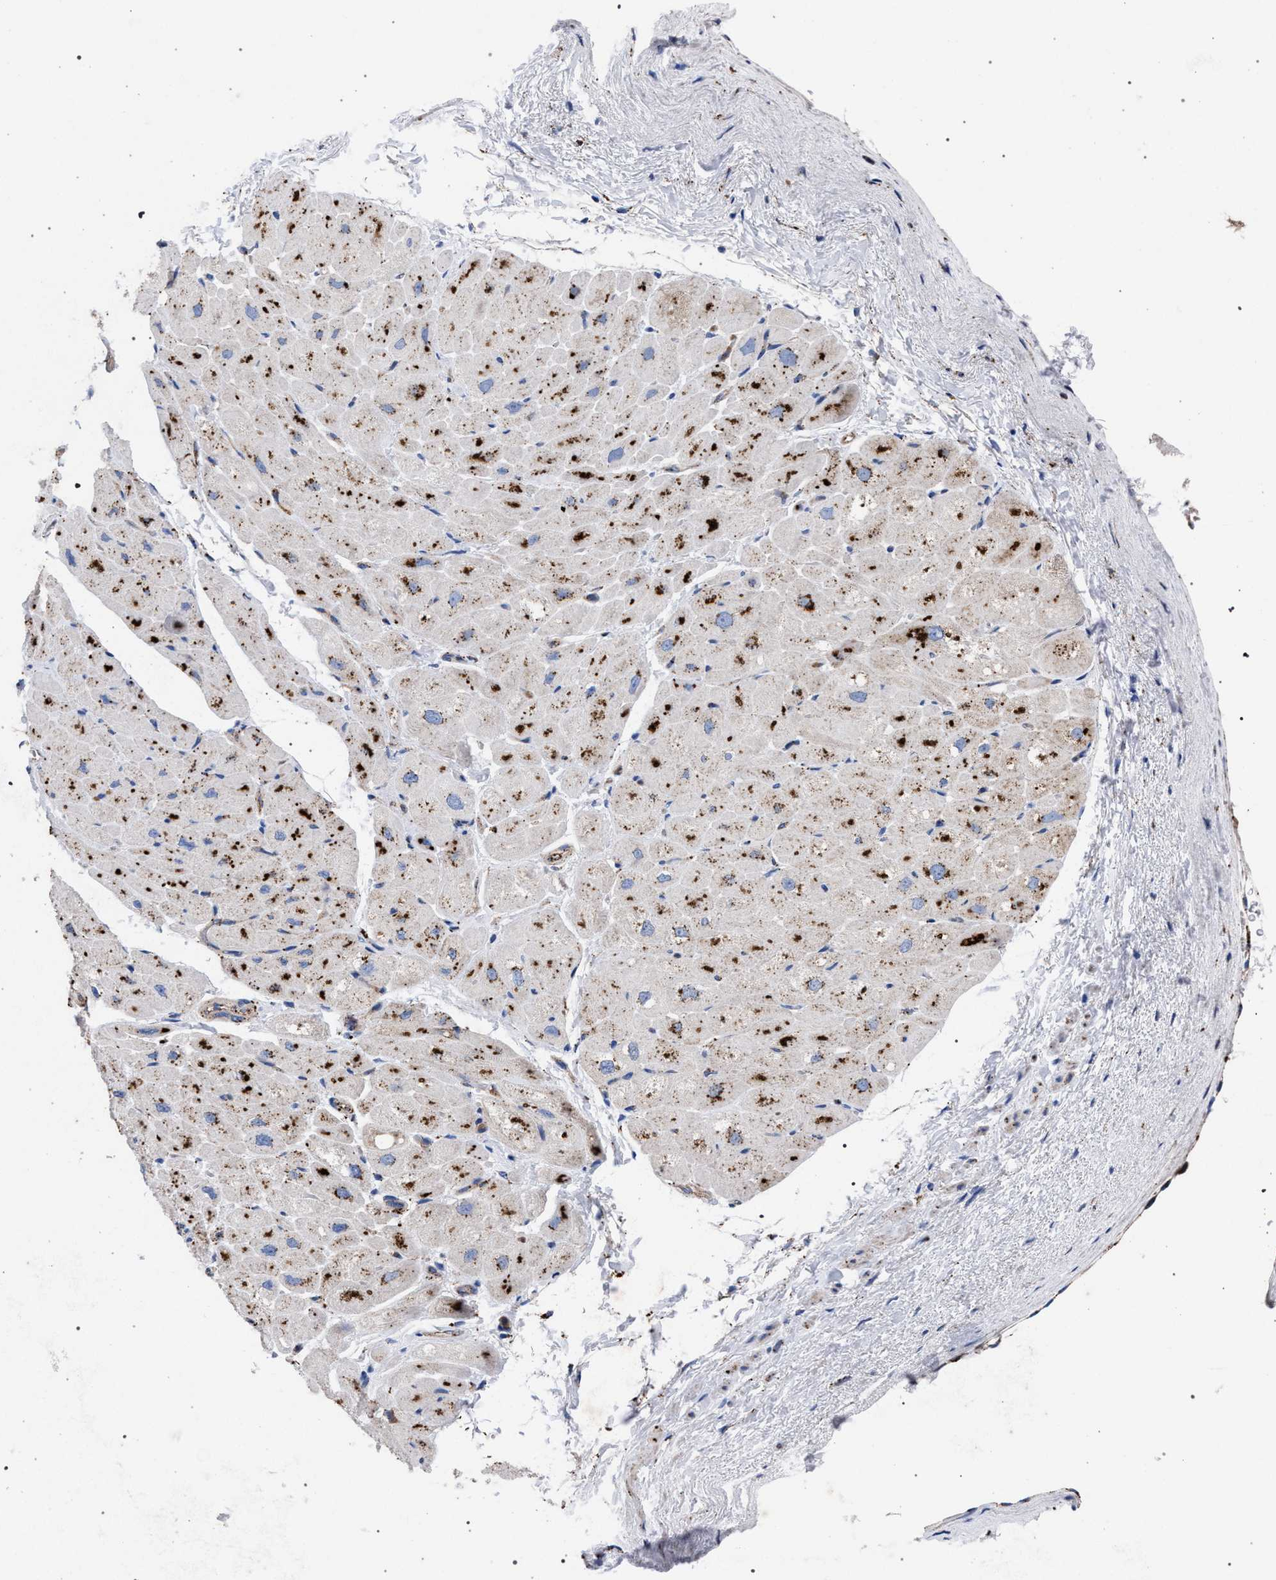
{"staining": {"intensity": "strong", "quantity": "25%-75%", "location": "cytoplasmic/membranous"}, "tissue": "heart muscle", "cell_type": "Cardiomyocytes", "image_type": "normal", "snomed": [{"axis": "morphology", "description": "Normal tissue, NOS"}, {"axis": "topography", "description": "Heart"}], "caption": "Heart muscle stained with a brown dye reveals strong cytoplasmic/membranous positive staining in about 25%-75% of cardiomyocytes.", "gene": "PPT1", "patient": {"sex": "male", "age": 49}}